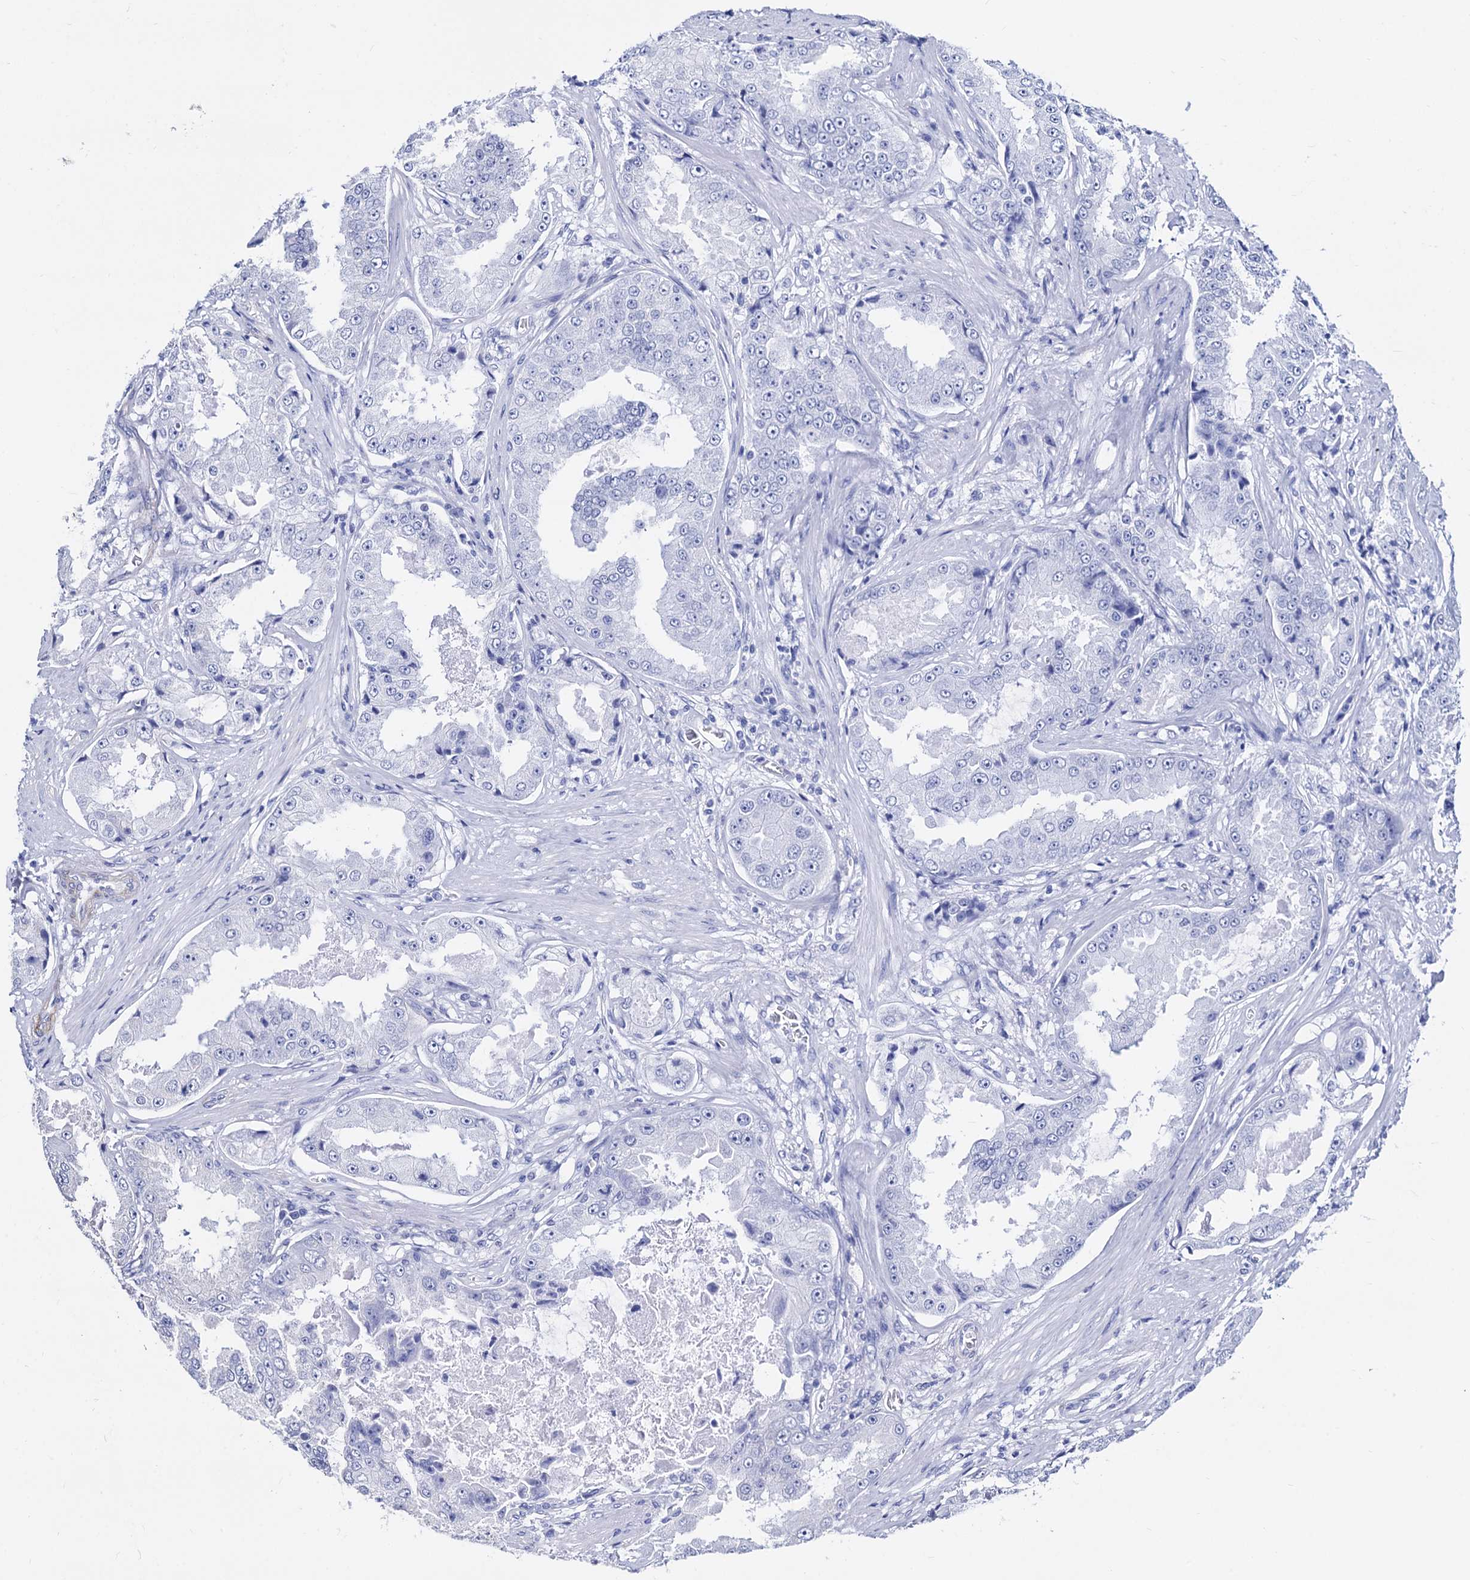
{"staining": {"intensity": "negative", "quantity": "none", "location": "none"}, "tissue": "prostate cancer", "cell_type": "Tumor cells", "image_type": "cancer", "snomed": [{"axis": "morphology", "description": "Adenocarcinoma, High grade"}, {"axis": "topography", "description": "Prostate"}], "caption": "Tumor cells are negative for protein expression in human prostate cancer (adenocarcinoma (high-grade)). Brightfield microscopy of immunohistochemistry stained with DAB (3,3'-diaminobenzidine) (brown) and hematoxylin (blue), captured at high magnification.", "gene": "WDR11", "patient": {"sex": "male", "age": 73}}